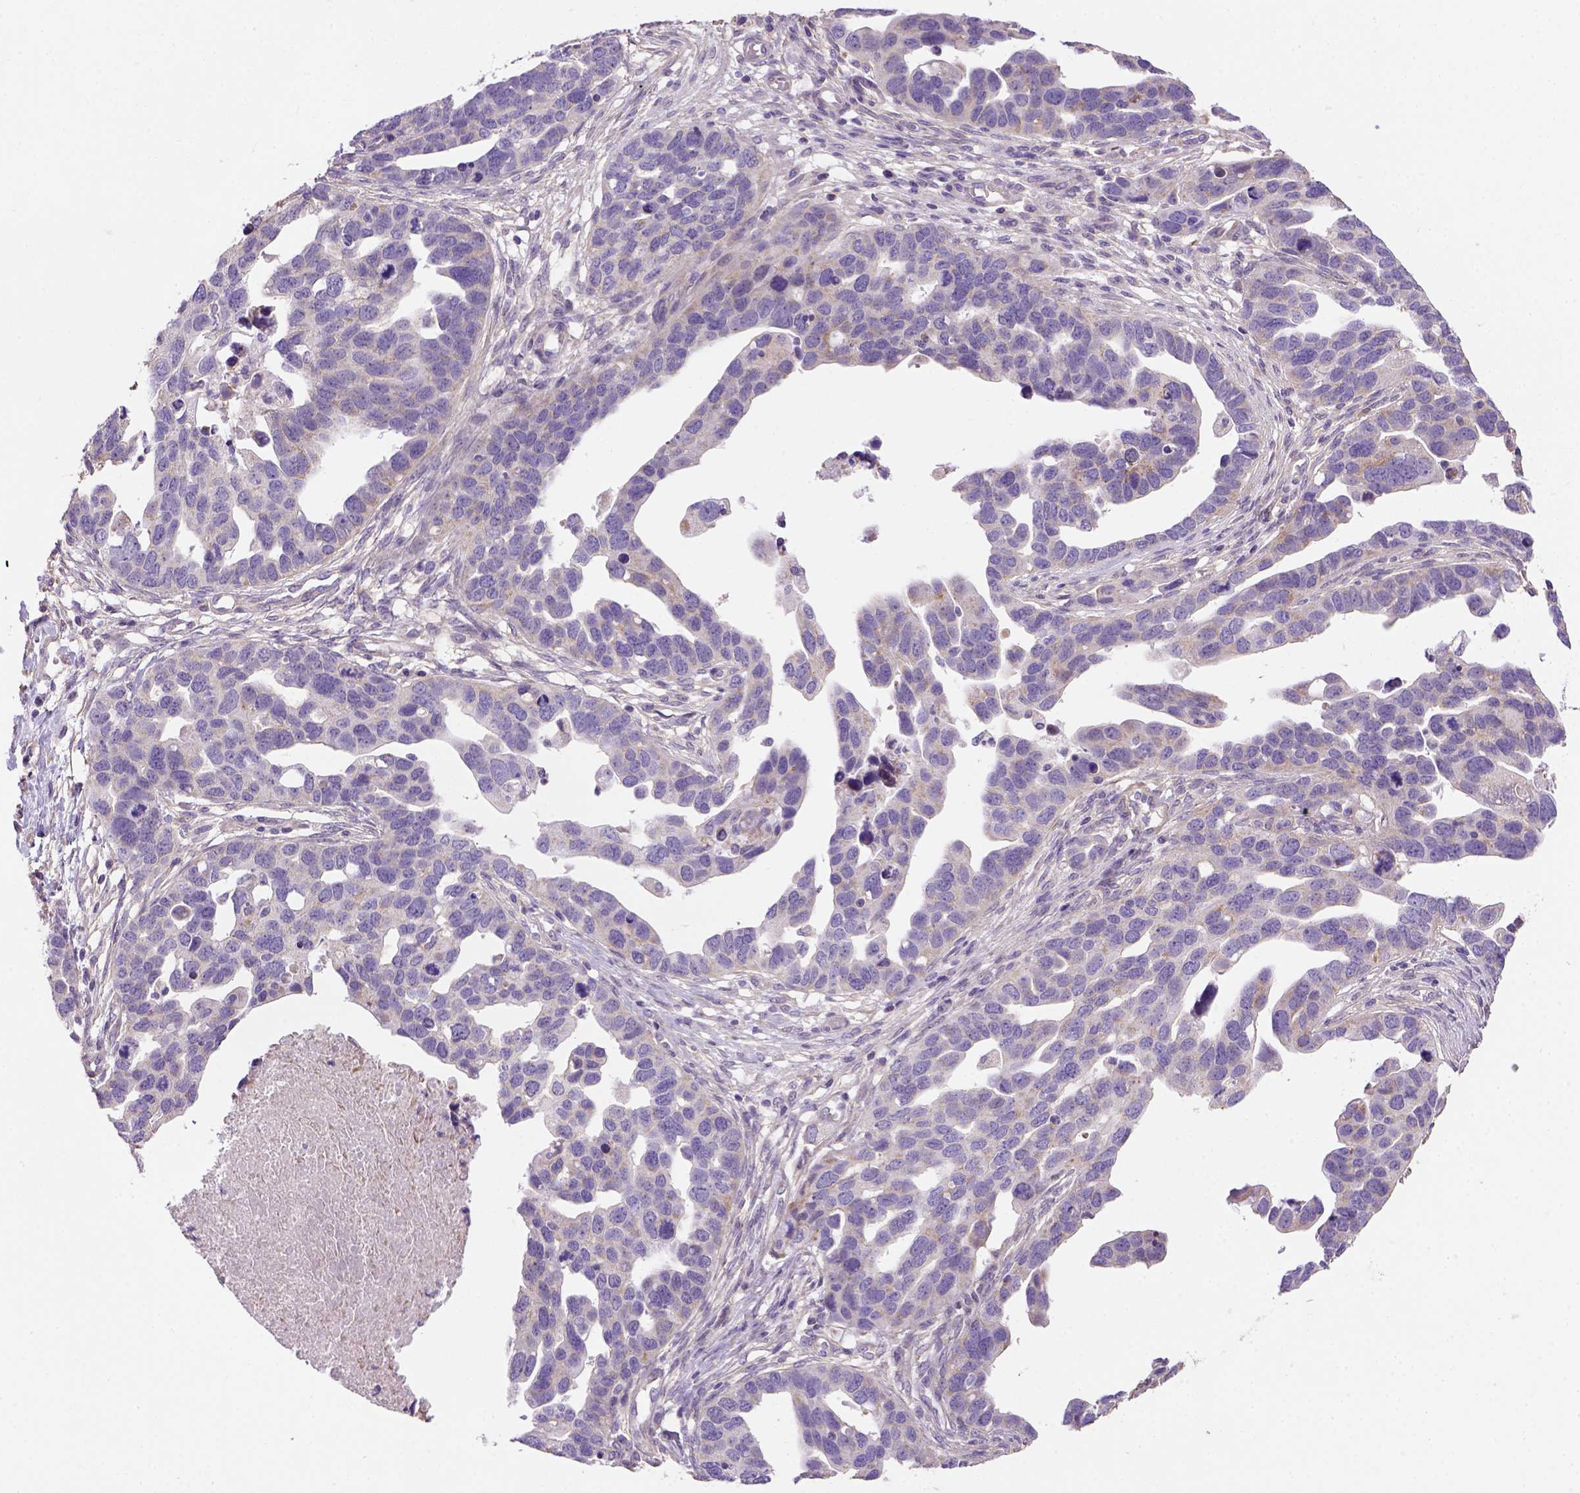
{"staining": {"intensity": "negative", "quantity": "none", "location": "none"}, "tissue": "ovarian cancer", "cell_type": "Tumor cells", "image_type": "cancer", "snomed": [{"axis": "morphology", "description": "Cystadenocarcinoma, serous, NOS"}, {"axis": "topography", "description": "Ovary"}], "caption": "DAB immunohistochemical staining of ovarian cancer (serous cystadenocarcinoma) displays no significant positivity in tumor cells. (Stains: DAB (3,3'-diaminobenzidine) IHC with hematoxylin counter stain, Microscopy: brightfield microscopy at high magnification).", "gene": "HTRA1", "patient": {"sex": "female", "age": 54}}